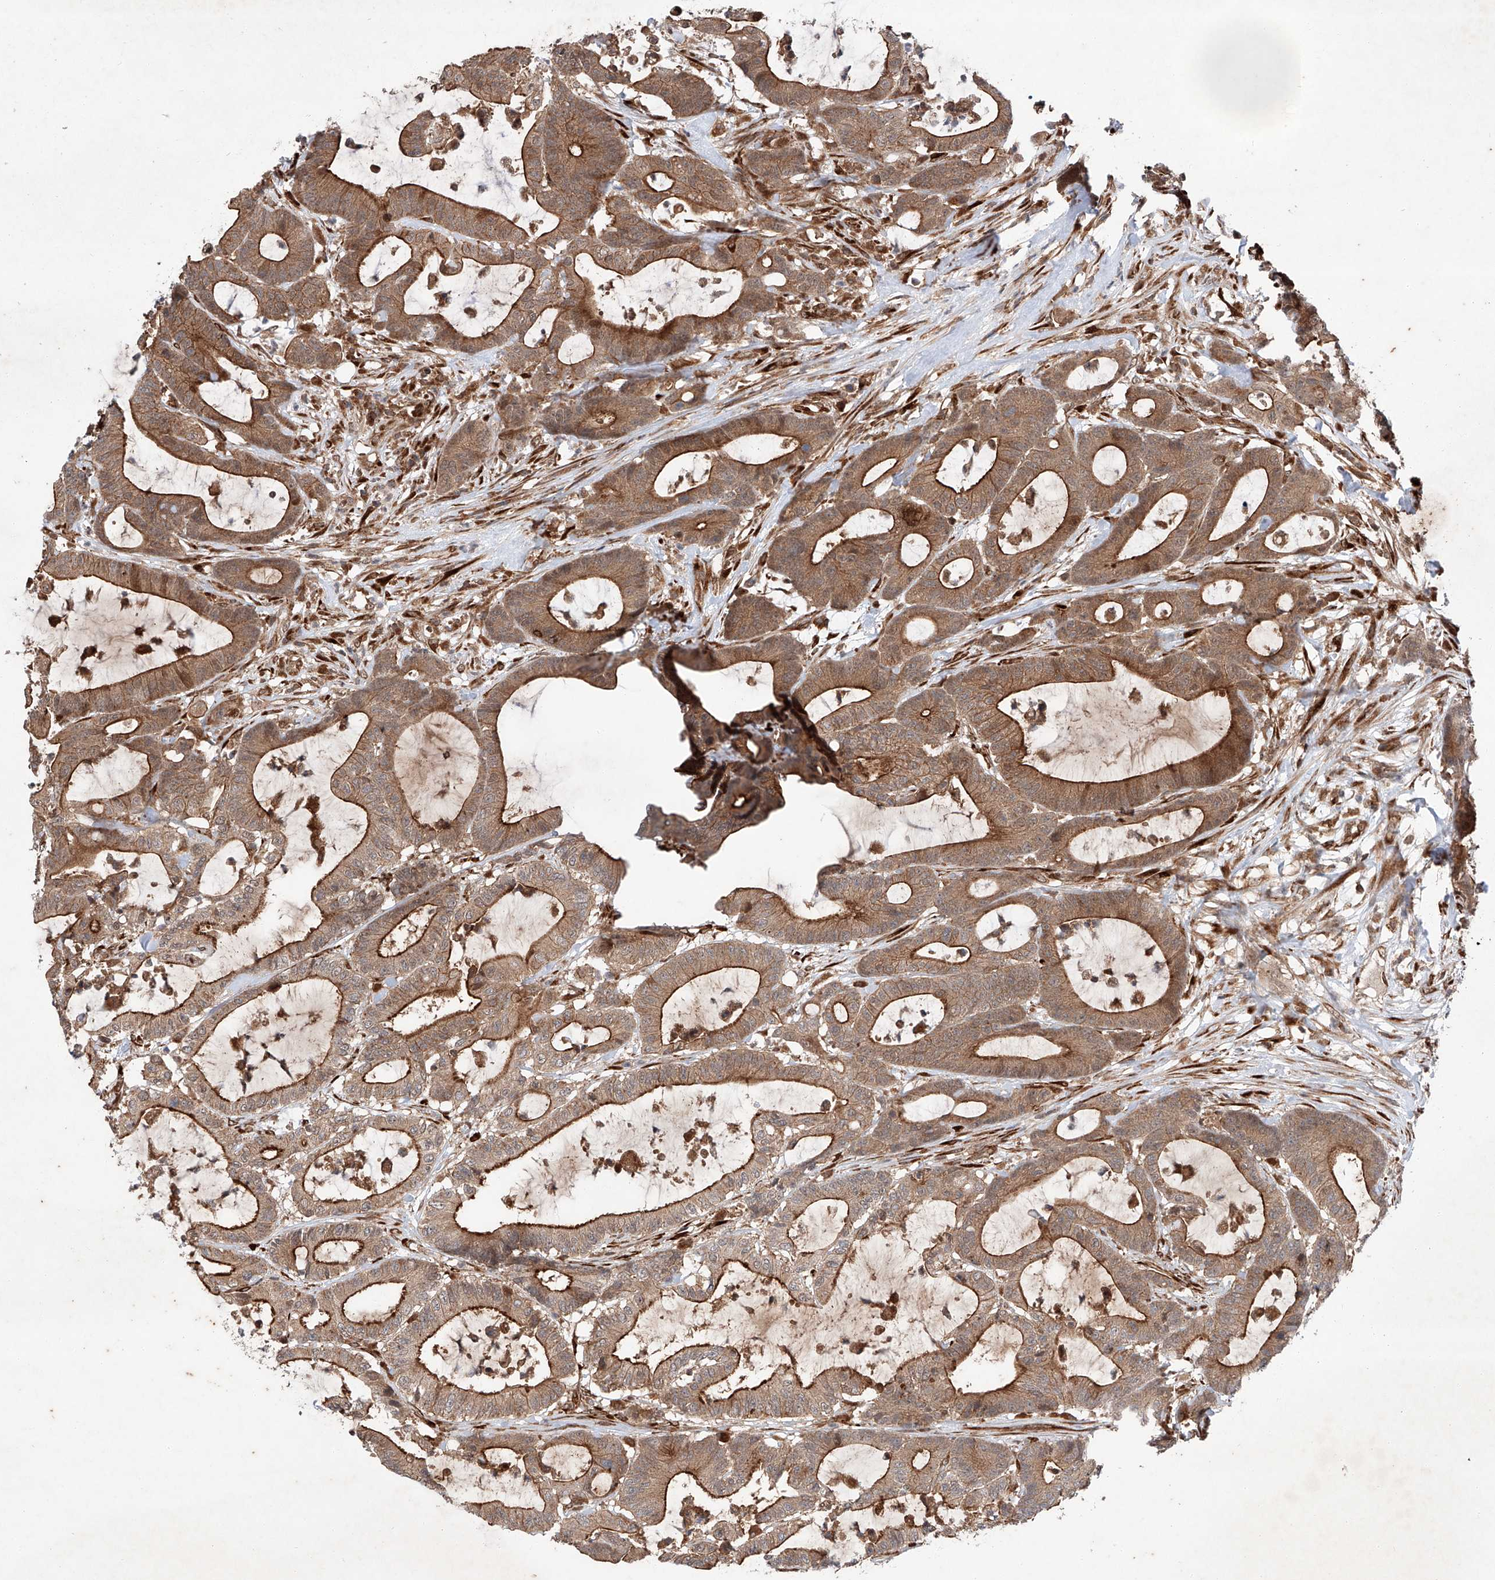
{"staining": {"intensity": "moderate", "quantity": ">75%", "location": "cytoplasmic/membranous"}, "tissue": "colorectal cancer", "cell_type": "Tumor cells", "image_type": "cancer", "snomed": [{"axis": "morphology", "description": "Adenocarcinoma, NOS"}, {"axis": "topography", "description": "Colon"}], "caption": "Brown immunohistochemical staining in colorectal cancer demonstrates moderate cytoplasmic/membranous positivity in approximately >75% of tumor cells.", "gene": "ZFP28", "patient": {"sex": "female", "age": 84}}